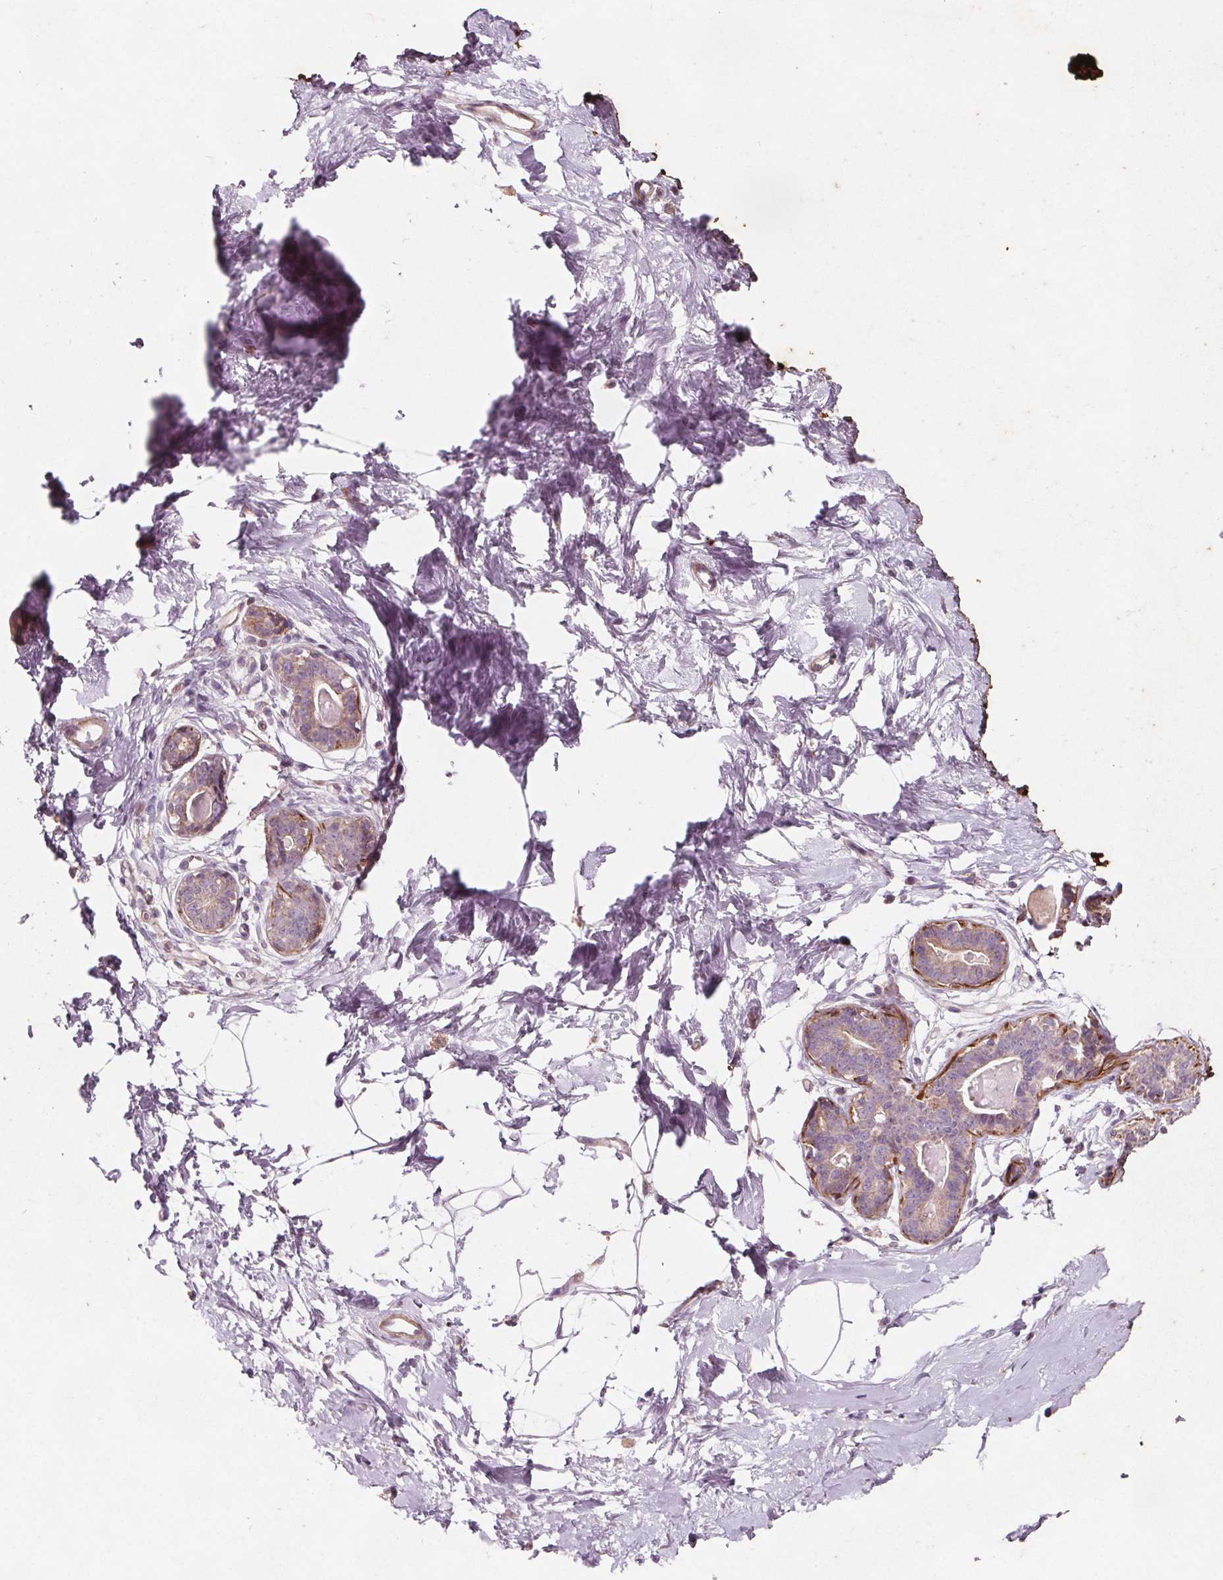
{"staining": {"intensity": "moderate", "quantity": "<25%", "location": "nuclear"}, "tissue": "breast", "cell_type": "Adipocytes", "image_type": "normal", "snomed": [{"axis": "morphology", "description": "Normal tissue, NOS"}, {"axis": "topography", "description": "Breast"}], "caption": "Immunohistochemistry (IHC) micrograph of benign breast stained for a protein (brown), which shows low levels of moderate nuclear positivity in approximately <25% of adipocytes.", "gene": "ADAM33", "patient": {"sex": "female", "age": 45}}